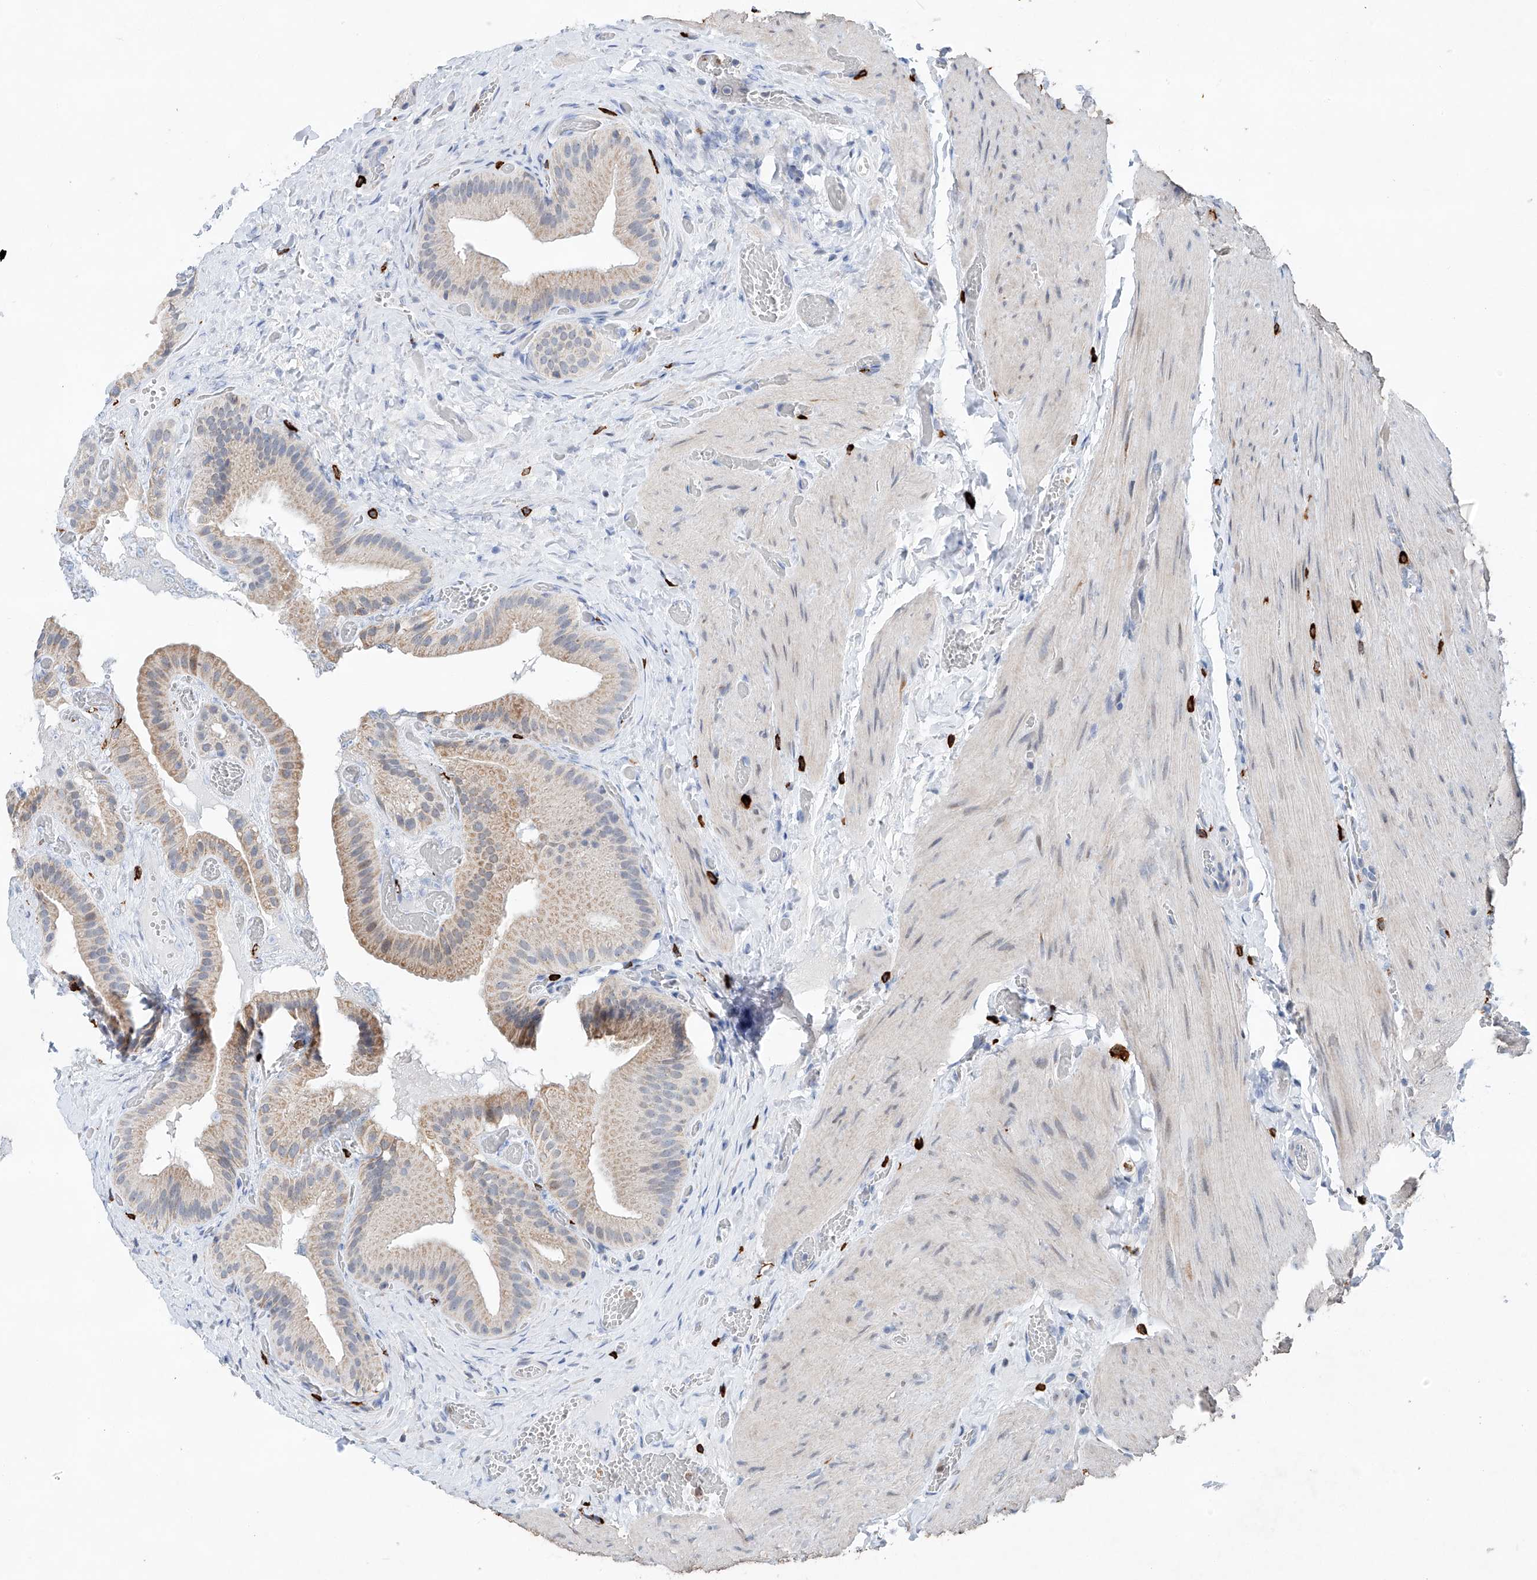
{"staining": {"intensity": "moderate", "quantity": "<25%", "location": "cytoplasmic/membranous"}, "tissue": "gallbladder", "cell_type": "Glandular cells", "image_type": "normal", "snomed": [{"axis": "morphology", "description": "Normal tissue, NOS"}, {"axis": "topography", "description": "Gallbladder"}], "caption": "Normal gallbladder displays moderate cytoplasmic/membranous staining in approximately <25% of glandular cells, visualized by immunohistochemistry.", "gene": "KLF15", "patient": {"sex": "female", "age": 64}}